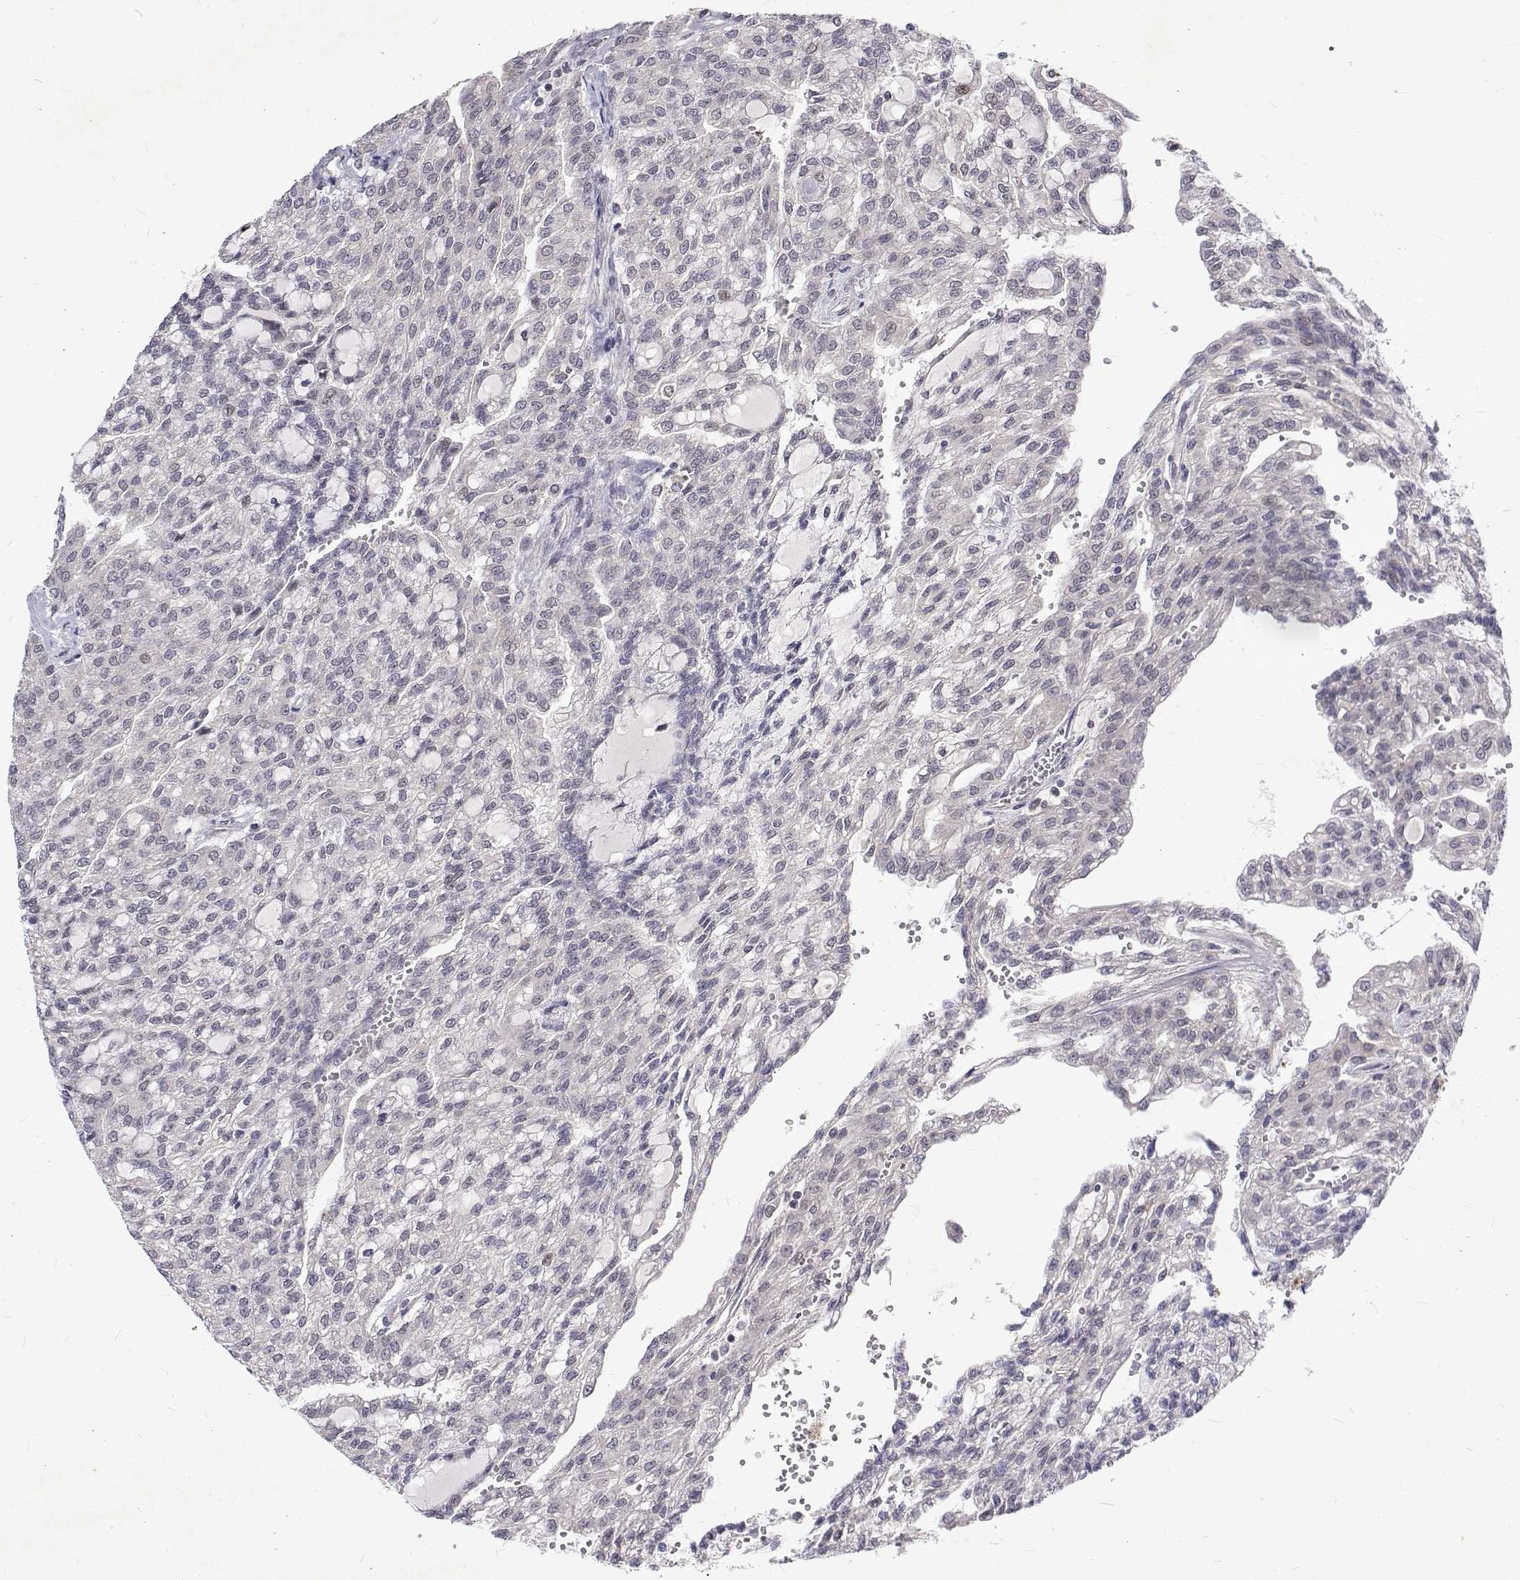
{"staining": {"intensity": "negative", "quantity": "none", "location": "none"}, "tissue": "renal cancer", "cell_type": "Tumor cells", "image_type": "cancer", "snomed": [{"axis": "morphology", "description": "Adenocarcinoma, NOS"}, {"axis": "topography", "description": "Kidney"}], "caption": "There is no significant staining in tumor cells of renal cancer (adenocarcinoma).", "gene": "ALKBH8", "patient": {"sex": "male", "age": 63}}